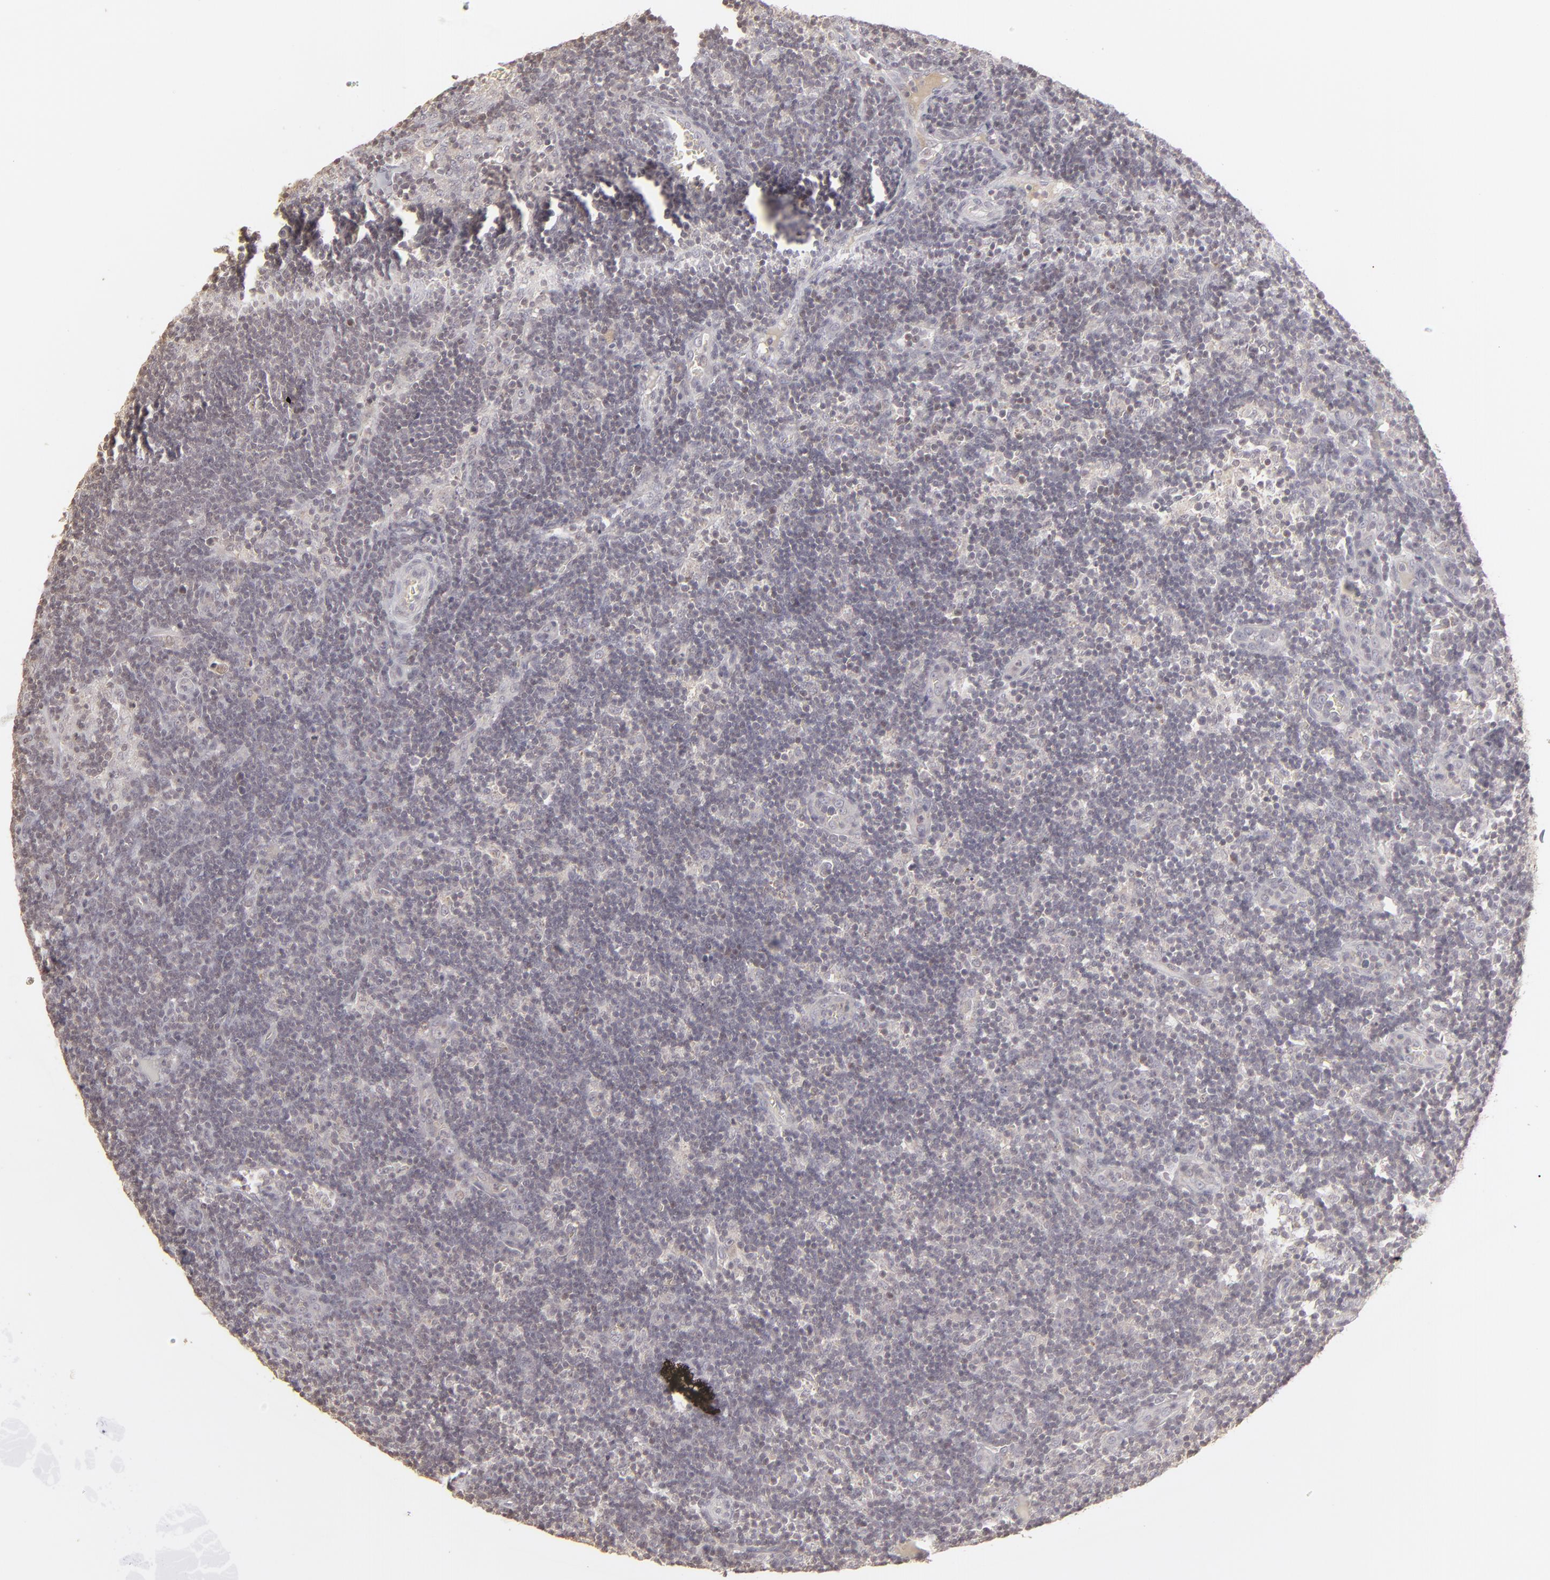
{"staining": {"intensity": "negative", "quantity": "none", "location": "none"}, "tissue": "lymph node", "cell_type": "Non-germinal center cells", "image_type": "normal", "snomed": [{"axis": "morphology", "description": "Normal tissue, NOS"}, {"axis": "morphology", "description": "Inflammation, NOS"}, {"axis": "topography", "description": "Lymph node"}, {"axis": "topography", "description": "Salivary gland"}], "caption": "An immunohistochemistry (IHC) image of benign lymph node is shown. There is no staining in non-germinal center cells of lymph node. (DAB (3,3'-diaminobenzidine) immunohistochemistry visualized using brightfield microscopy, high magnification).", "gene": "CLDN2", "patient": {"sex": "male", "age": 3}}